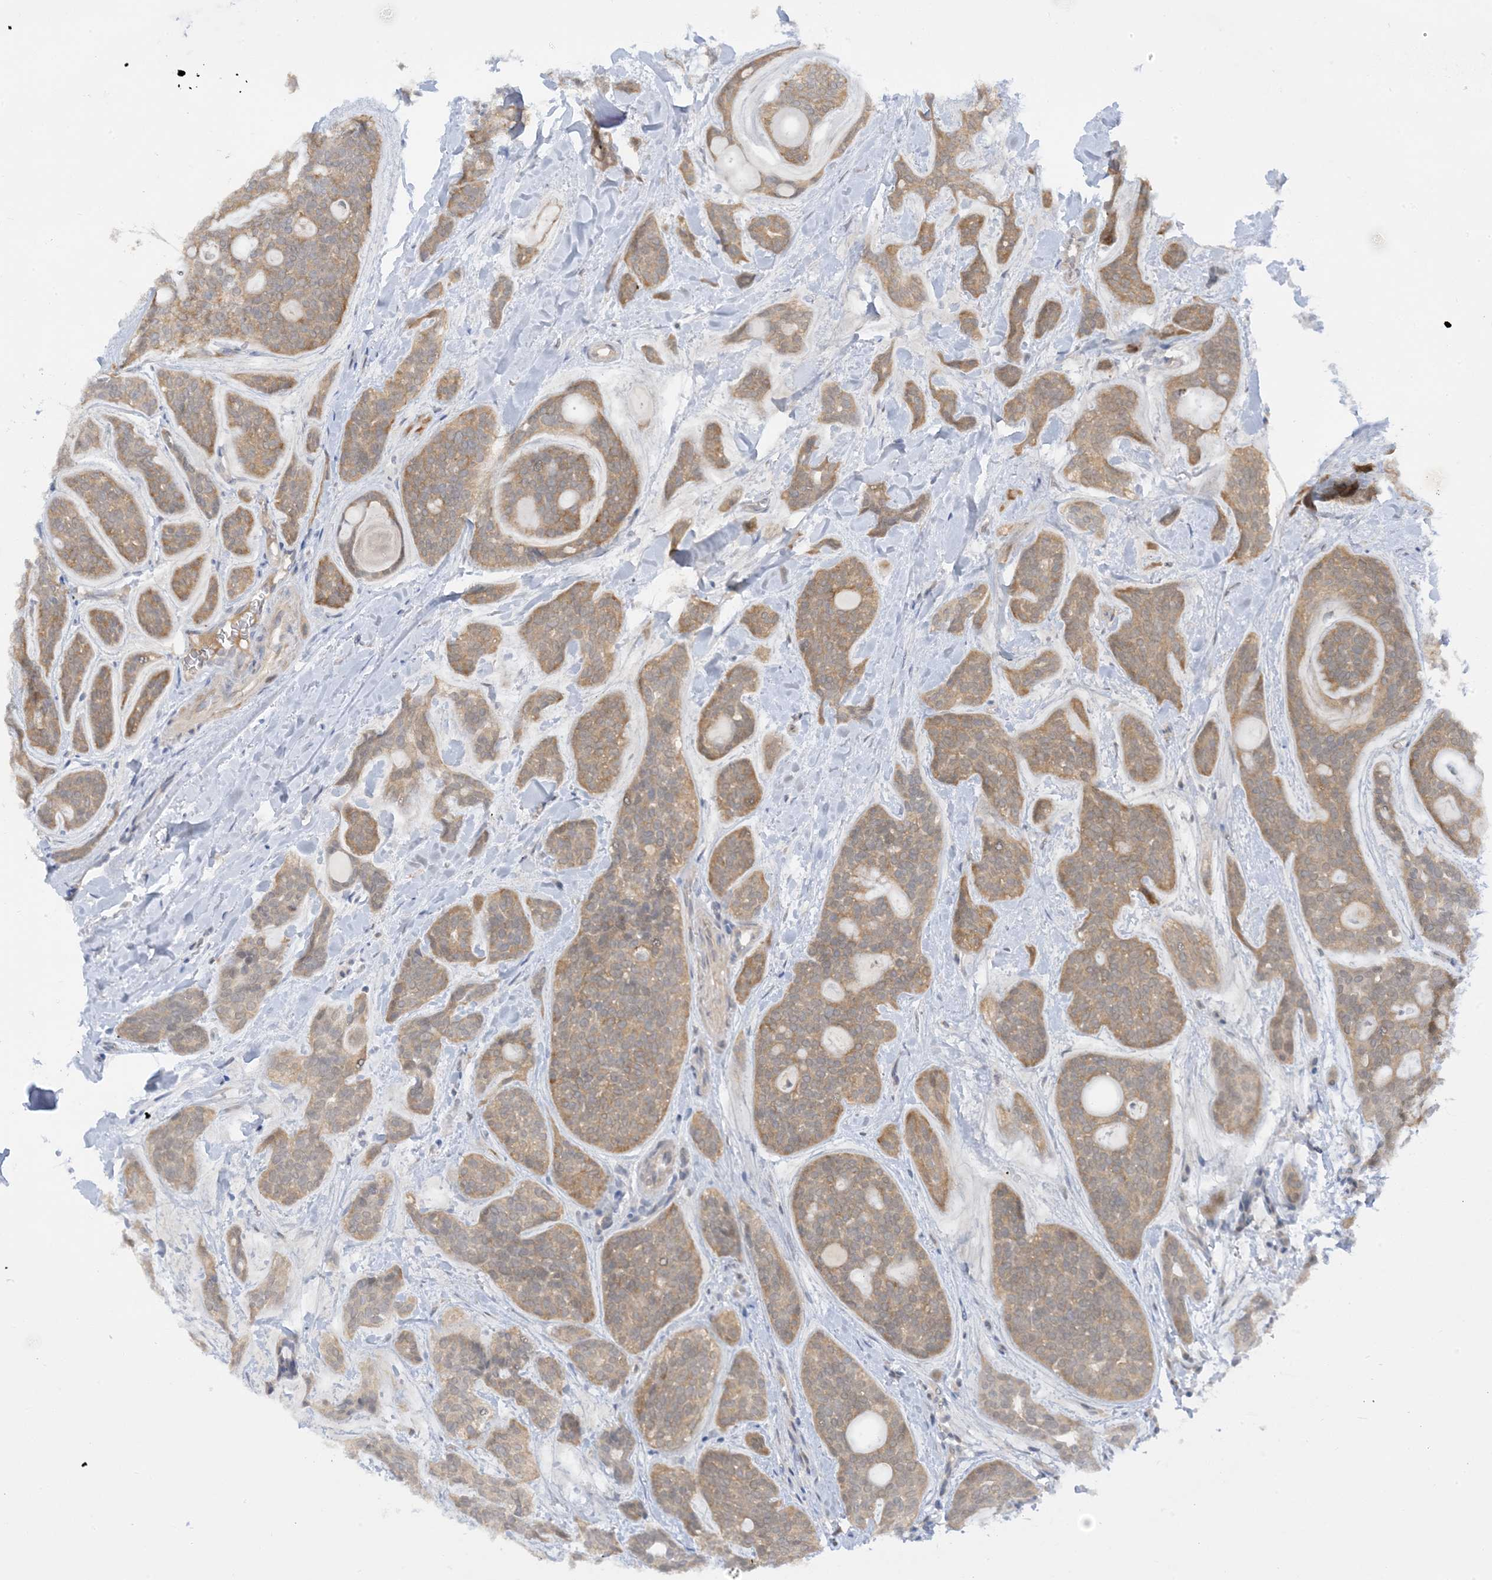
{"staining": {"intensity": "moderate", "quantity": "25%-75%", "location": "cytoplasmic/membranous"}, "tissue": "head and neck cancer", "cell_type": "Tumor cells", "image_type": "cancer", "snomed": [{"axis": "morphology", "description": "Adenocarcinoma, NOS"}, {"axis": "topography", "description": "Head-Neck"}], "caption": "Head and neck cancer stained with immunohistochemistry demonstrates moderate cytoplasmic/membranous positivity in about 25%-75% of tumor cells. (DAB (3,3'-diaminobenzidine) = brown stain, brightfield microscopy at high magnification).", "gene": "WDR26", "patient": {"sex": "male", "age": 66}}